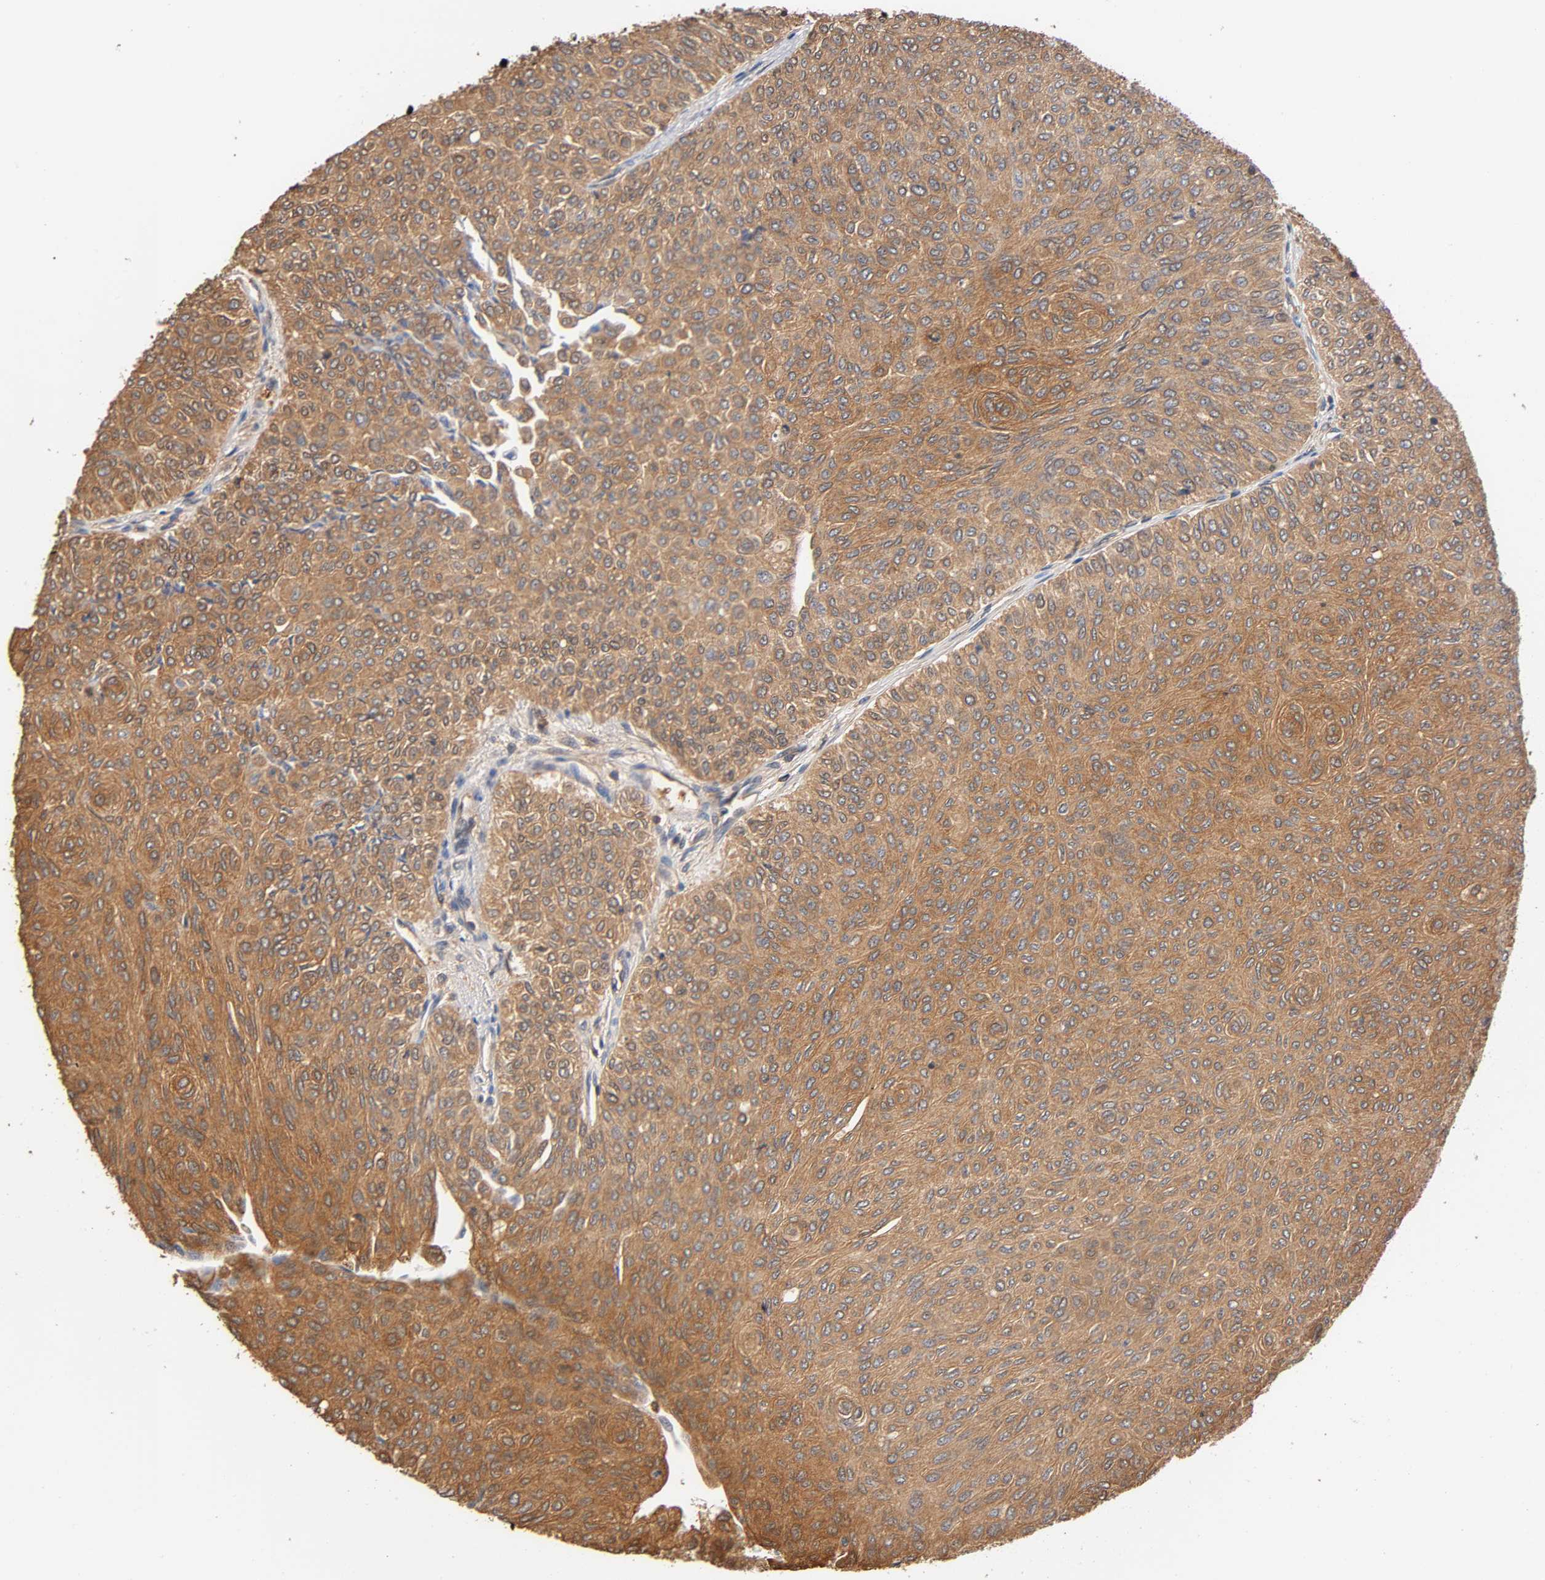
{"staining": {"intensity": "moderate", "quantity": ">75%", "location": "cytoplasmic/membranous"}, "tissue": "urothelial cancer", "cell_type": "Tumor cells", "image_type": "cancer", "snomed": [{"axis": "morphology", "description": "Urothelial carcinoma, Low grade"}, {"axis": "topography", "description": "Urinary bladder"}], "caption": "The histopathology image exhibits immunohistochemical staining of urothelial carcinoma (low-grade). There is moderate cytoplasmic/membranous positivity is identified in approximately >75% of tumor cells.", "gene": "ALDOA", "patient": {"sex": "male", "age": 78}}